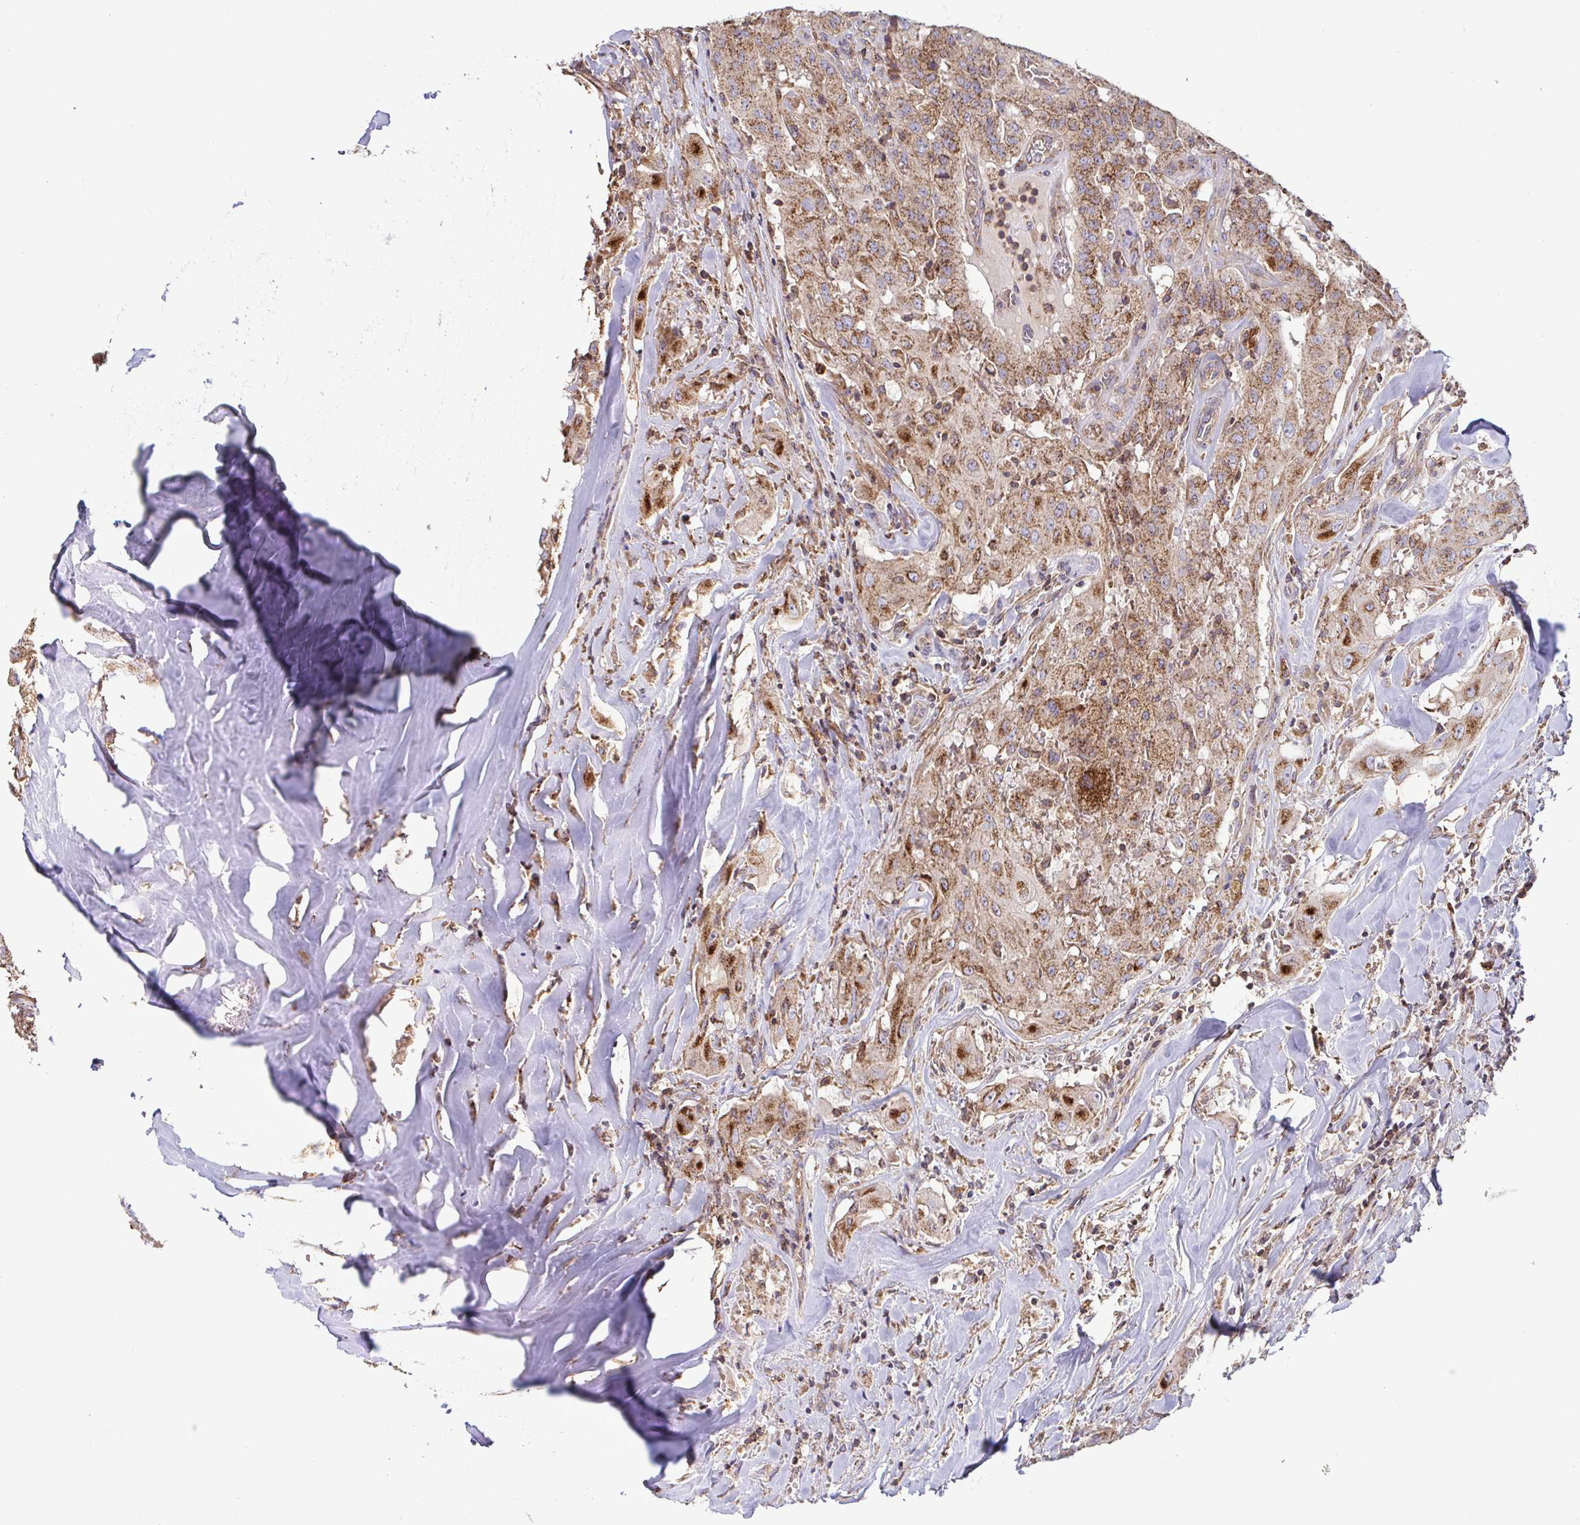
{"staining": {"intensity": "moderate", "quantity": ">75%", "location": "cytoplasmic/membranous"}, "tissue": "thyroid cancer", "cell_type": "Tumor cells", "image_type": "cancer", "snomed": [{"axis": "morphology", "description": "Normal tissue, NOS"}, {"axis": "morphology", "description": "Papillary adenocarcinoma, NOS"}, {"axis": "topography", "description": "Thyroid gland"}], "caption": "Immunohistochemical staining of human papillary adenocarcinoma (thyroid) displays medium levels of moderate cytoplasmic/membranous protein positivity in approximately >75% of tumor cells.", "gene": "SPRY1", "patient": {"sex": "female", "age": 59}}